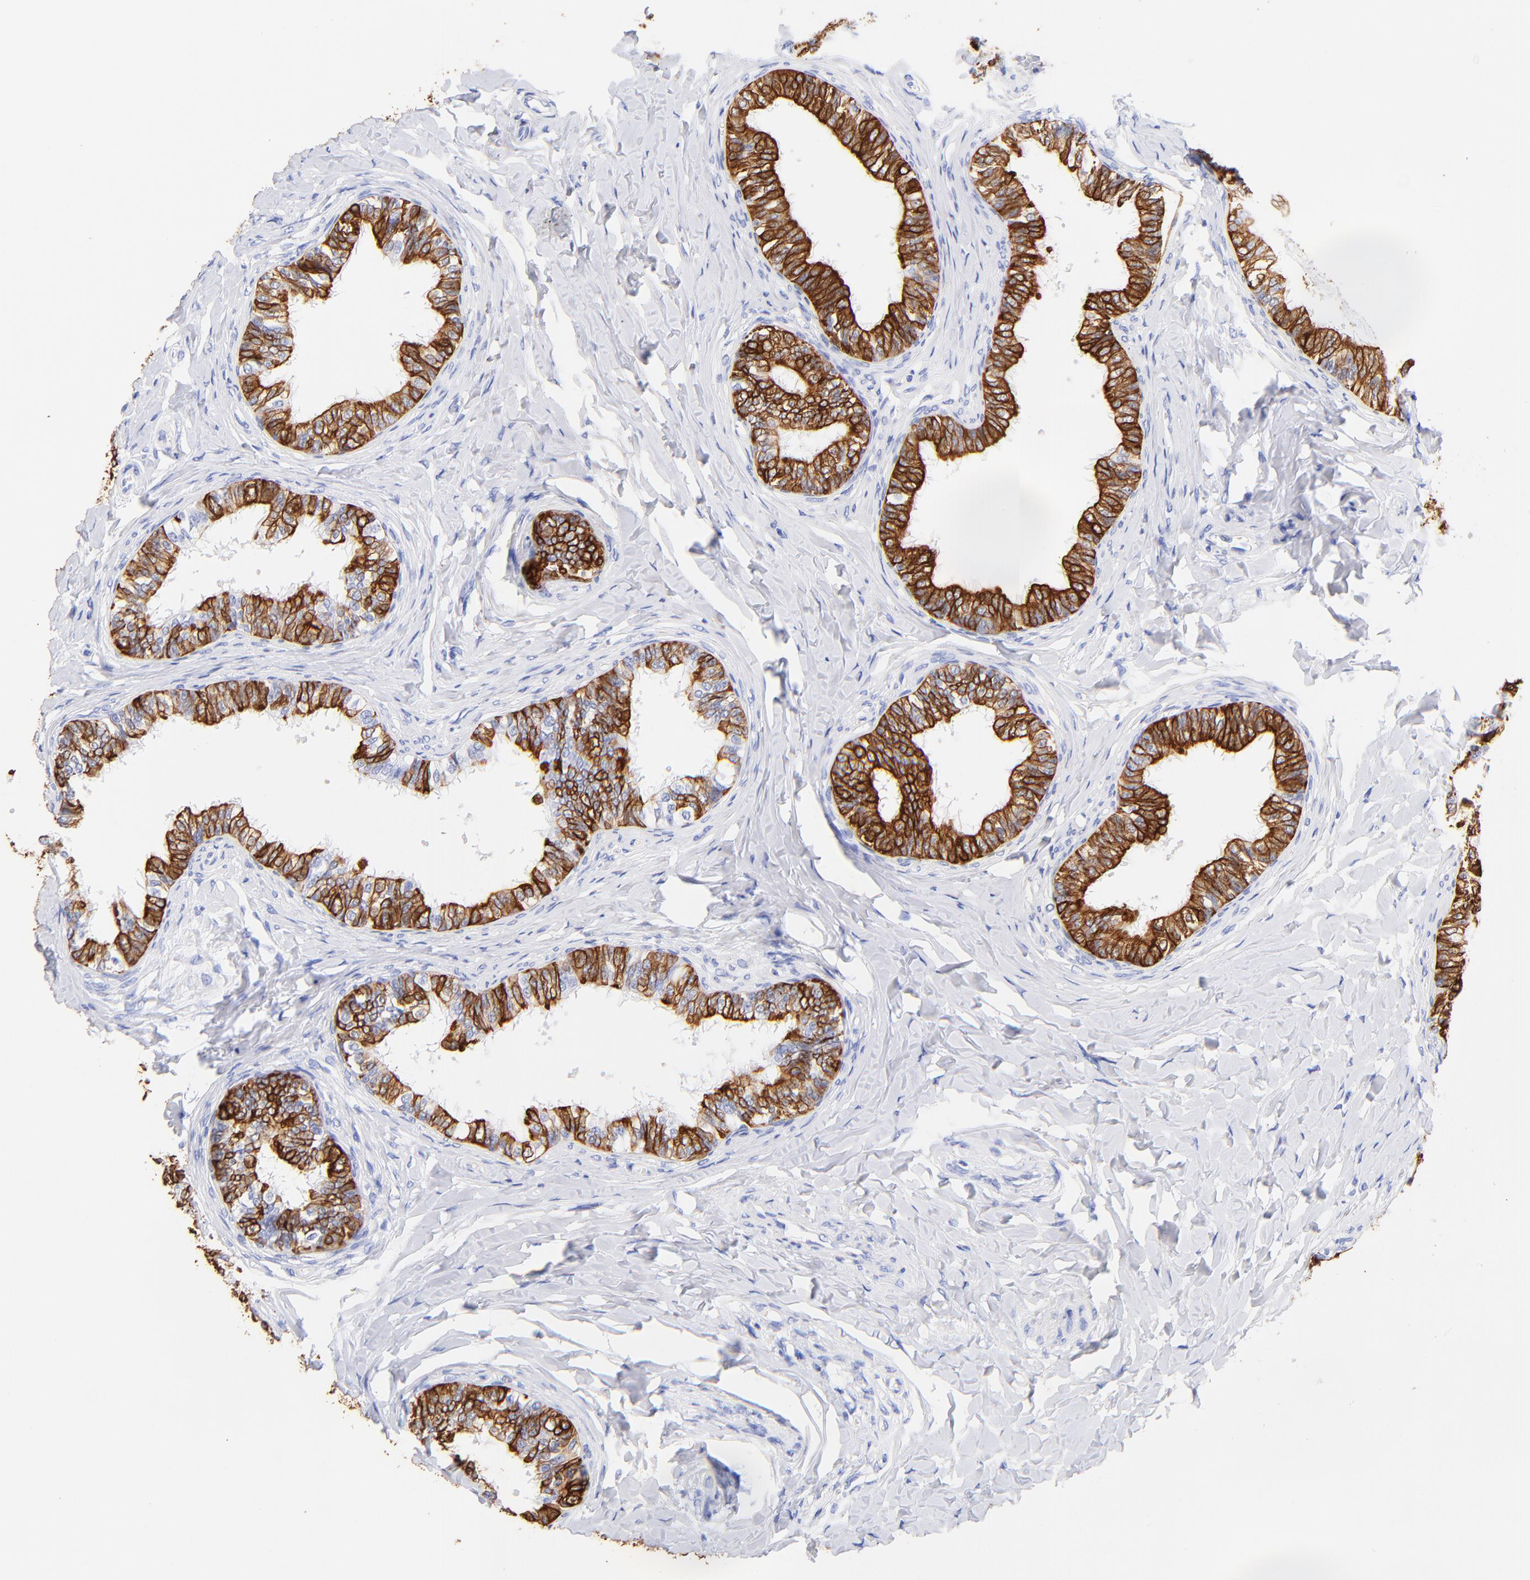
{"staining": {"intensity": "strong", "quantity": ">75%", "location": "cytoplasmic/membranous"}, "tissue": "epididymis", "cell_type": "Glandular cells", "image_type": "normal", "snomed": [{"axis": "morphology", "description": "Normal tissue, NOS"}, {"axis": "topography", "description": "Epididymis"}], "caption": "This image displays immunohistochemistry (IHC) staining of unremarkable epididymis, with high strong cytoplasmic/membranous expression in about >75% of glandular cells.", "gene": "KRT19", "patient": {"sex": "male", "age": 26}}